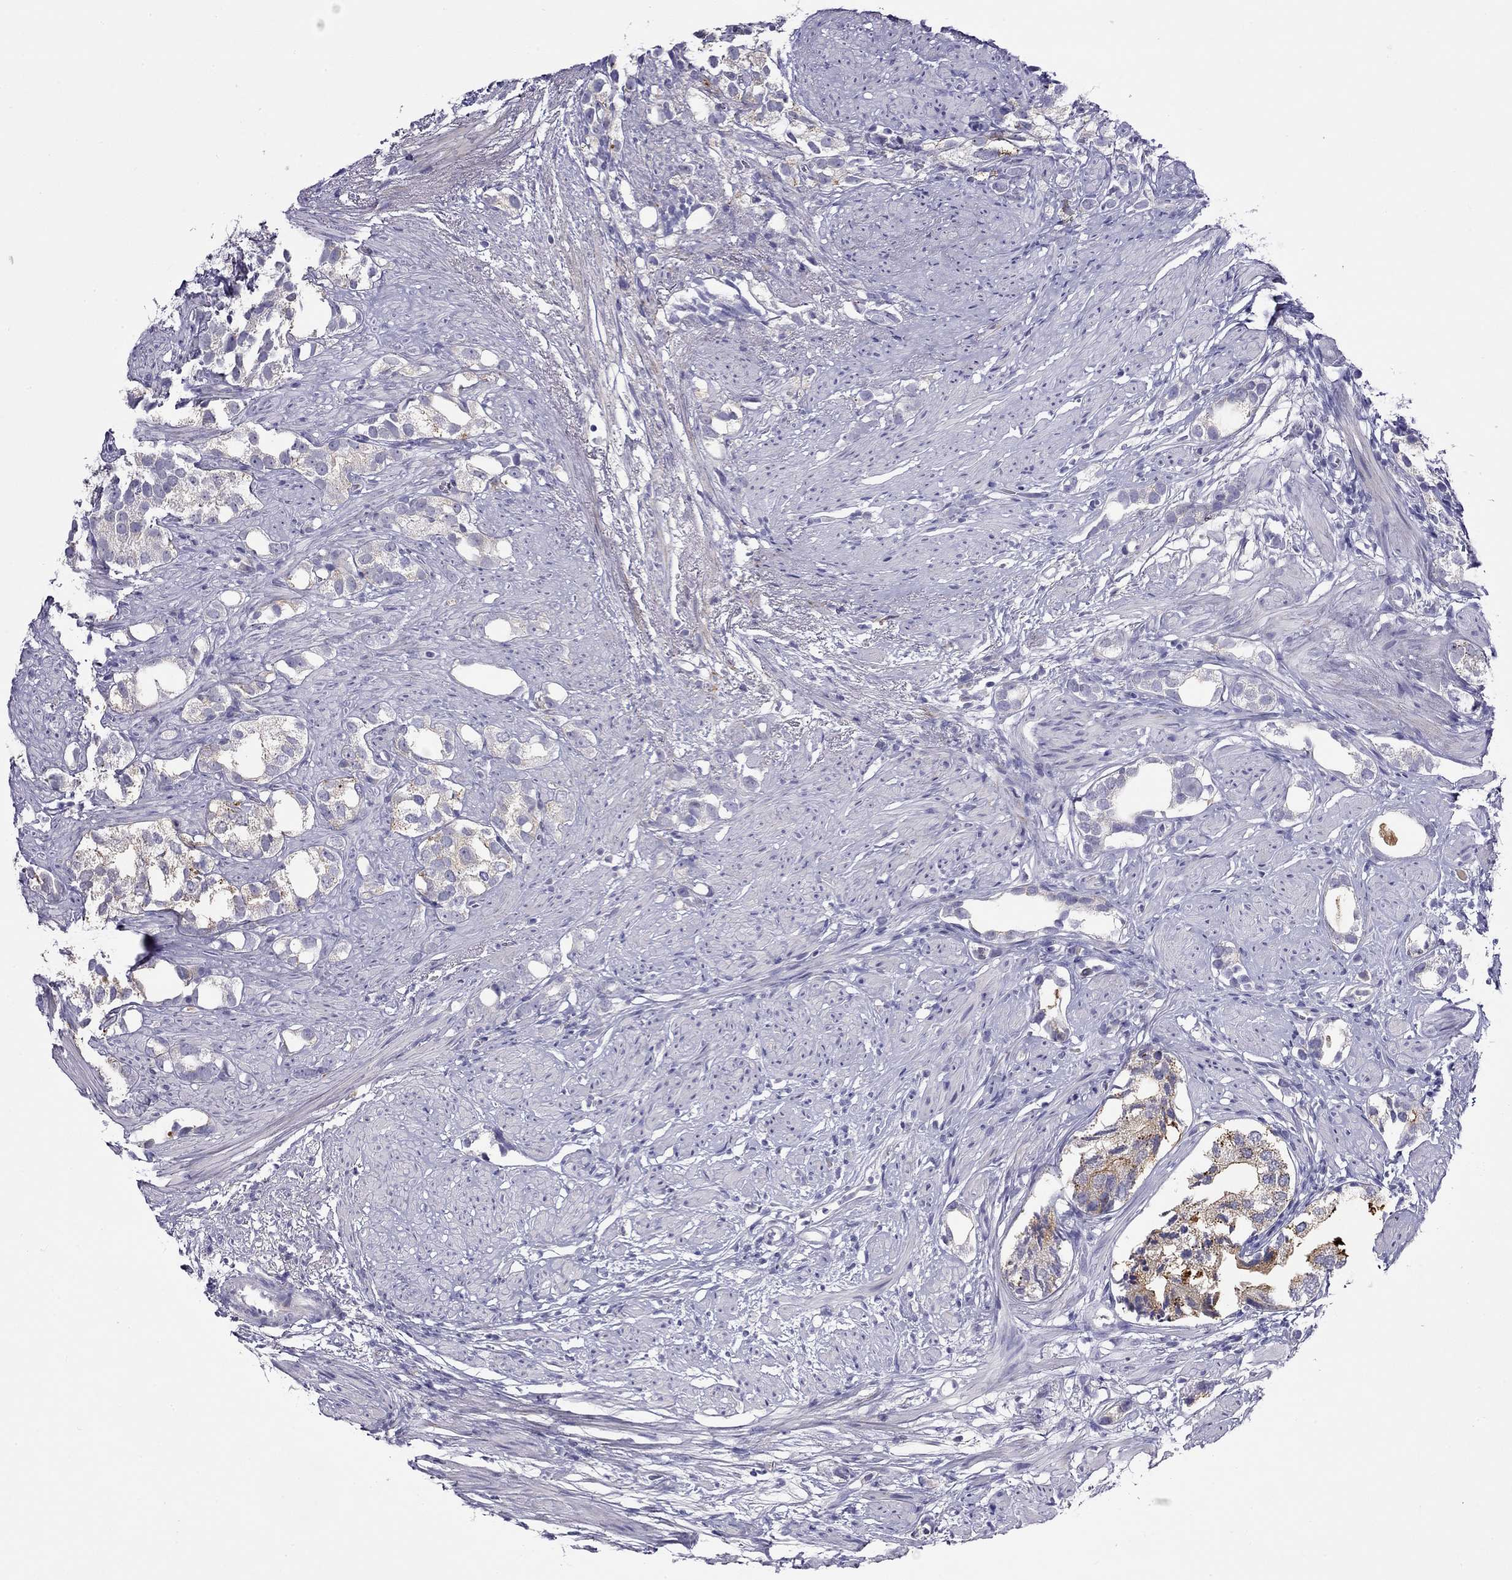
{"staining": {"intensity": "moderate", "quantity": "<25%", "location": "cytoplasmic/membranous"}, "tissue": "prostate cancer", "cell_type": "Tumor cells", "image_type": "cancer", "snomed": [{"axis": "morphology", "description": "Adenocarcinoma, High grade"}, {"axis": "topography", "description": "Prostate"}], "caption": "Human prostate high-grade adenocarcinoma stained with a protein marker displays moderate staining in tumor cells.", "gene": "CPNE4", "patient": {"sex": "male", "age": 82}}